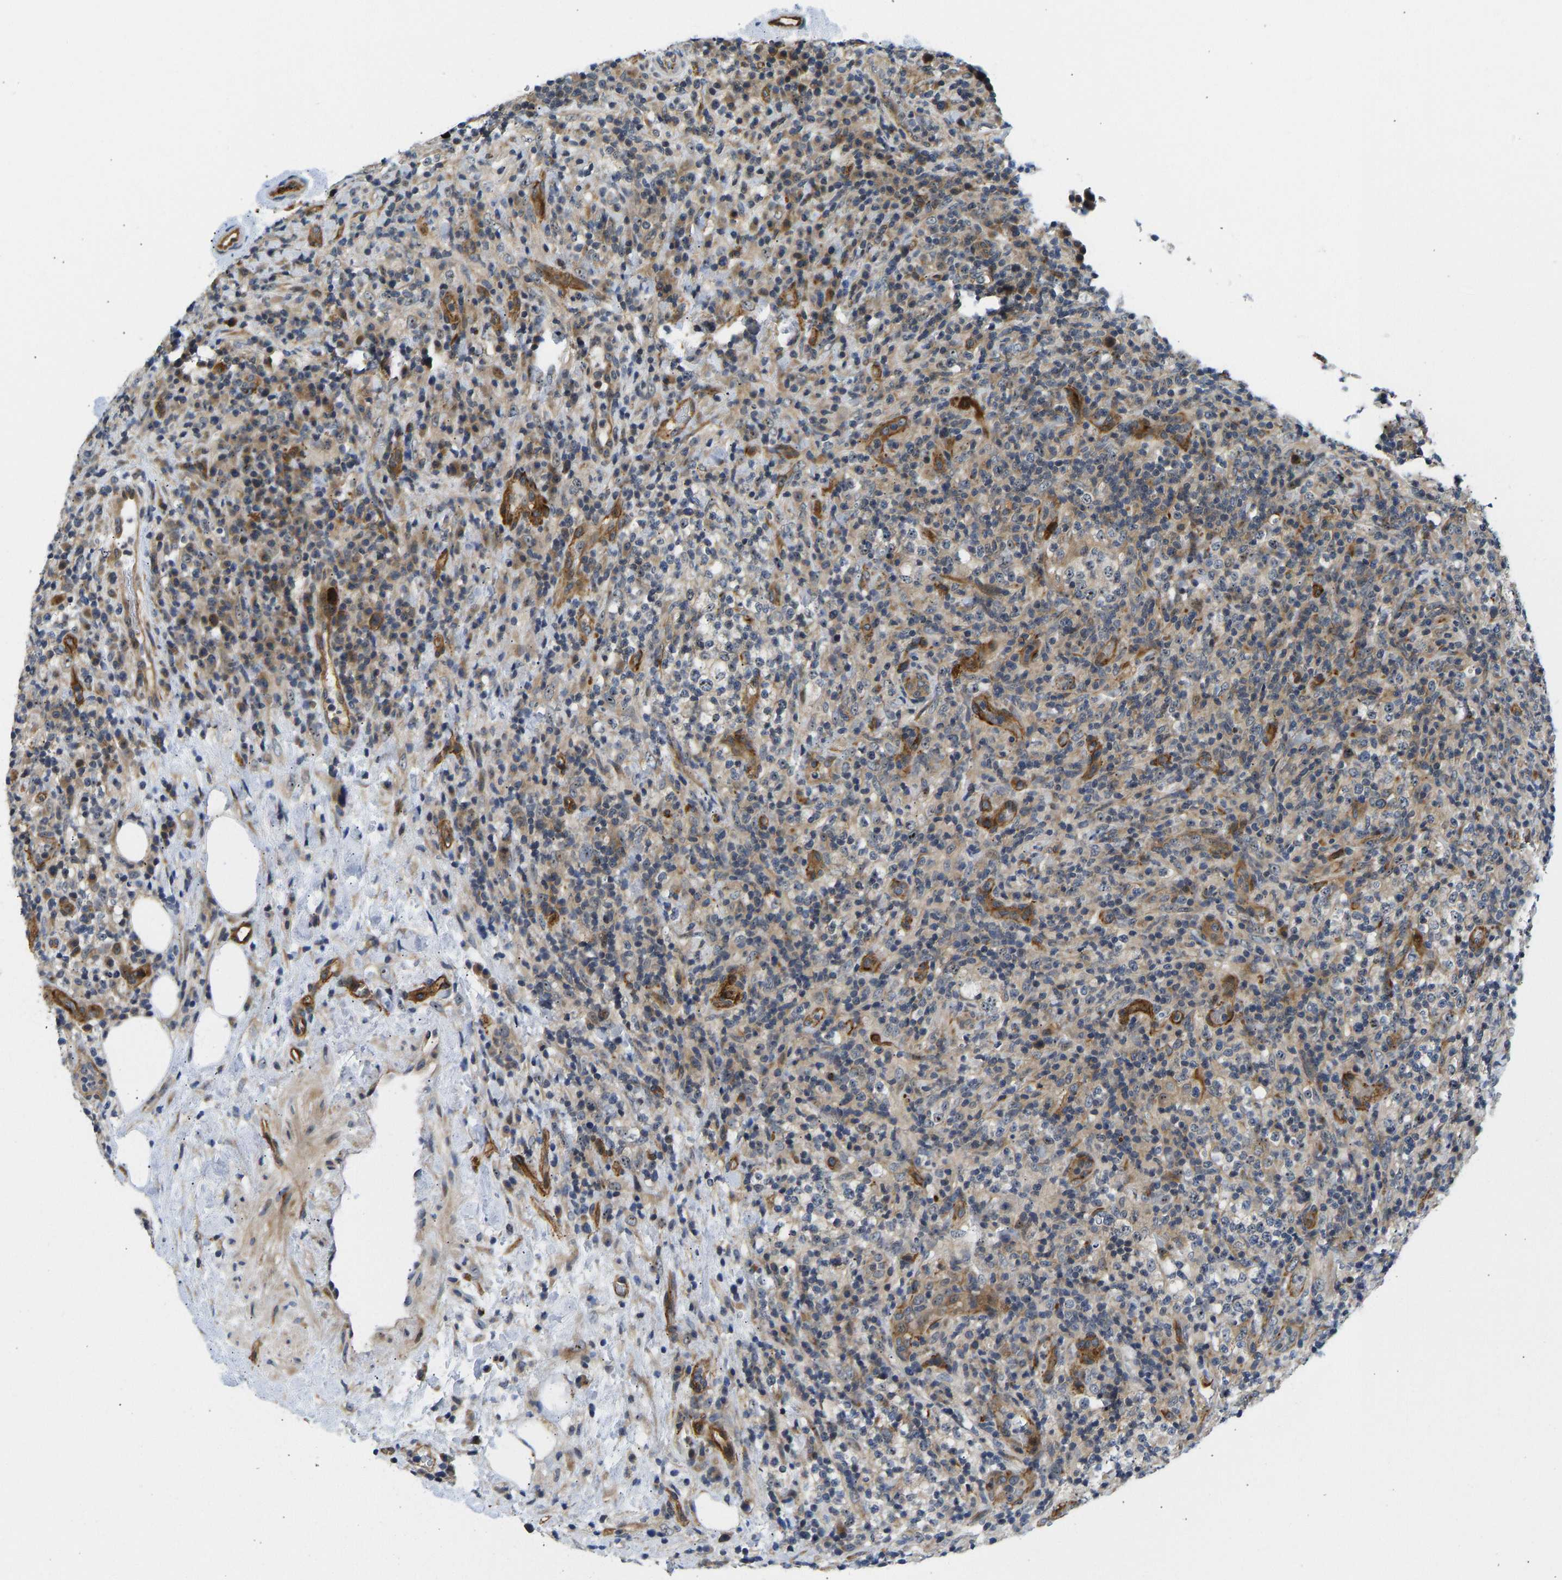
{"staining": {"intensity": "weak", "quantity": "25%-75%", "location": "cytoplasmic/membranous,nuclear"}, "tissue": "lymphoma", "cell_type": "Tumor cells", "image_type": "cancer", "snomed": [{"axis": "morphology", "description": "Malignant lymphoma, non-Hodgkin's type, High grade"}, {"axis": "topography", "description": "Lymph node"}], "caption": "Immunohistochemistry (IHC) image of human lymphoma stained for a protein (brown), which displays low levels of weak cytoplasmic/membranous and nuclear positivity in about 25%-75% of tumor cells.", "gene": "RESF1", "patient": {"sex": "female", "age": 76}}